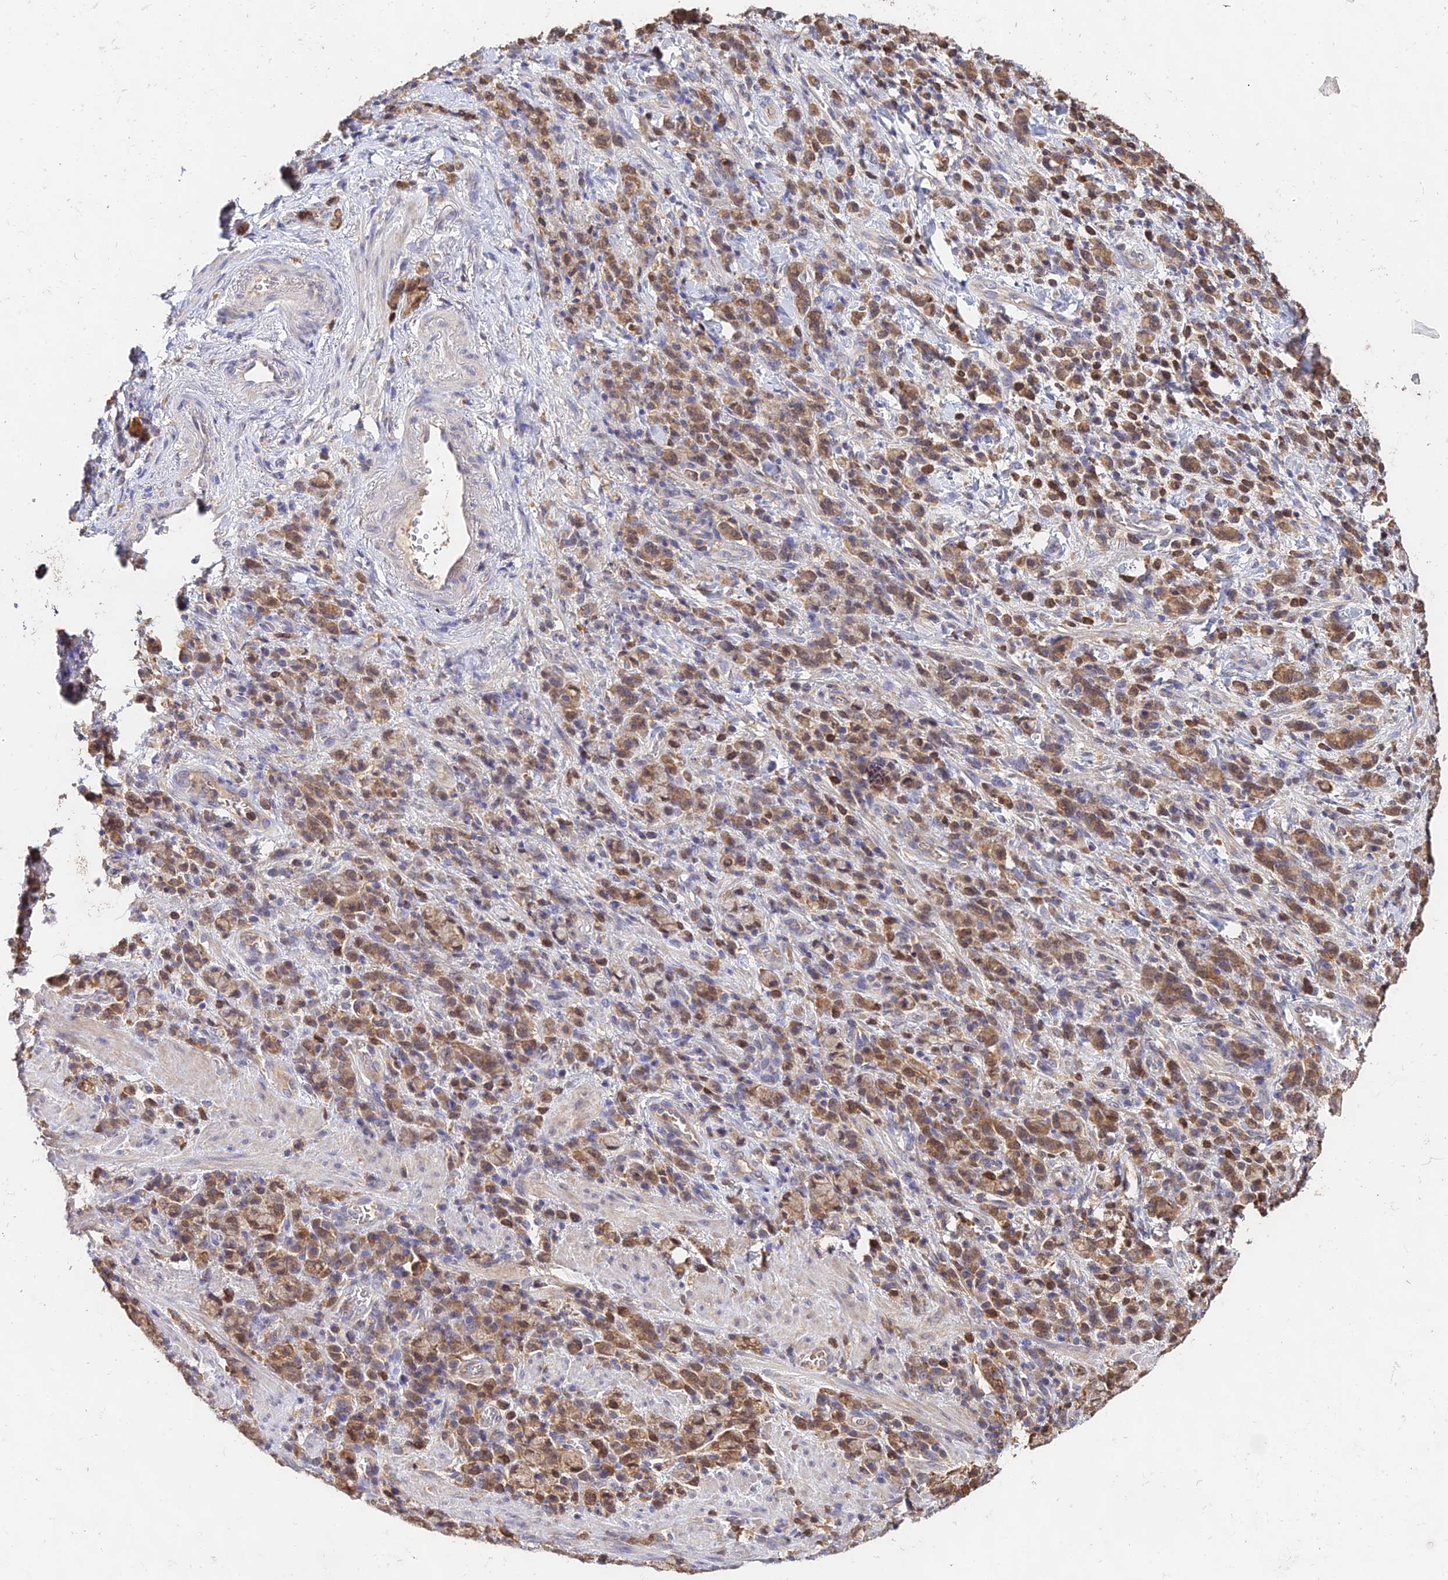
{"staining": {"intensity": "moderate", "quantity": ">75%", "location": "cytoplasmic/membranous,nuclear"}, "tissue": "stomach cancer", "cell_type": "Tumor cells", "image_type": "cancer", "snomed": [{"axis": "morphology", "description": "Adenocarcinoma, NOS"}, {"axis": "topography", "description": "Stomach"}], "caption": "The photomicrograph demonstrates staining of stomach adenocarcinoma, revealing moderate cytoplasmic/membranous and nuclear protein expression (brown color) within tumor cells. (Stains: DAB in brown, nuclei in blue, Microscopy: brightfield microscopy at high magnification).", "gene": "FBP1", "patient": {"sex": "male", "age": 76}}